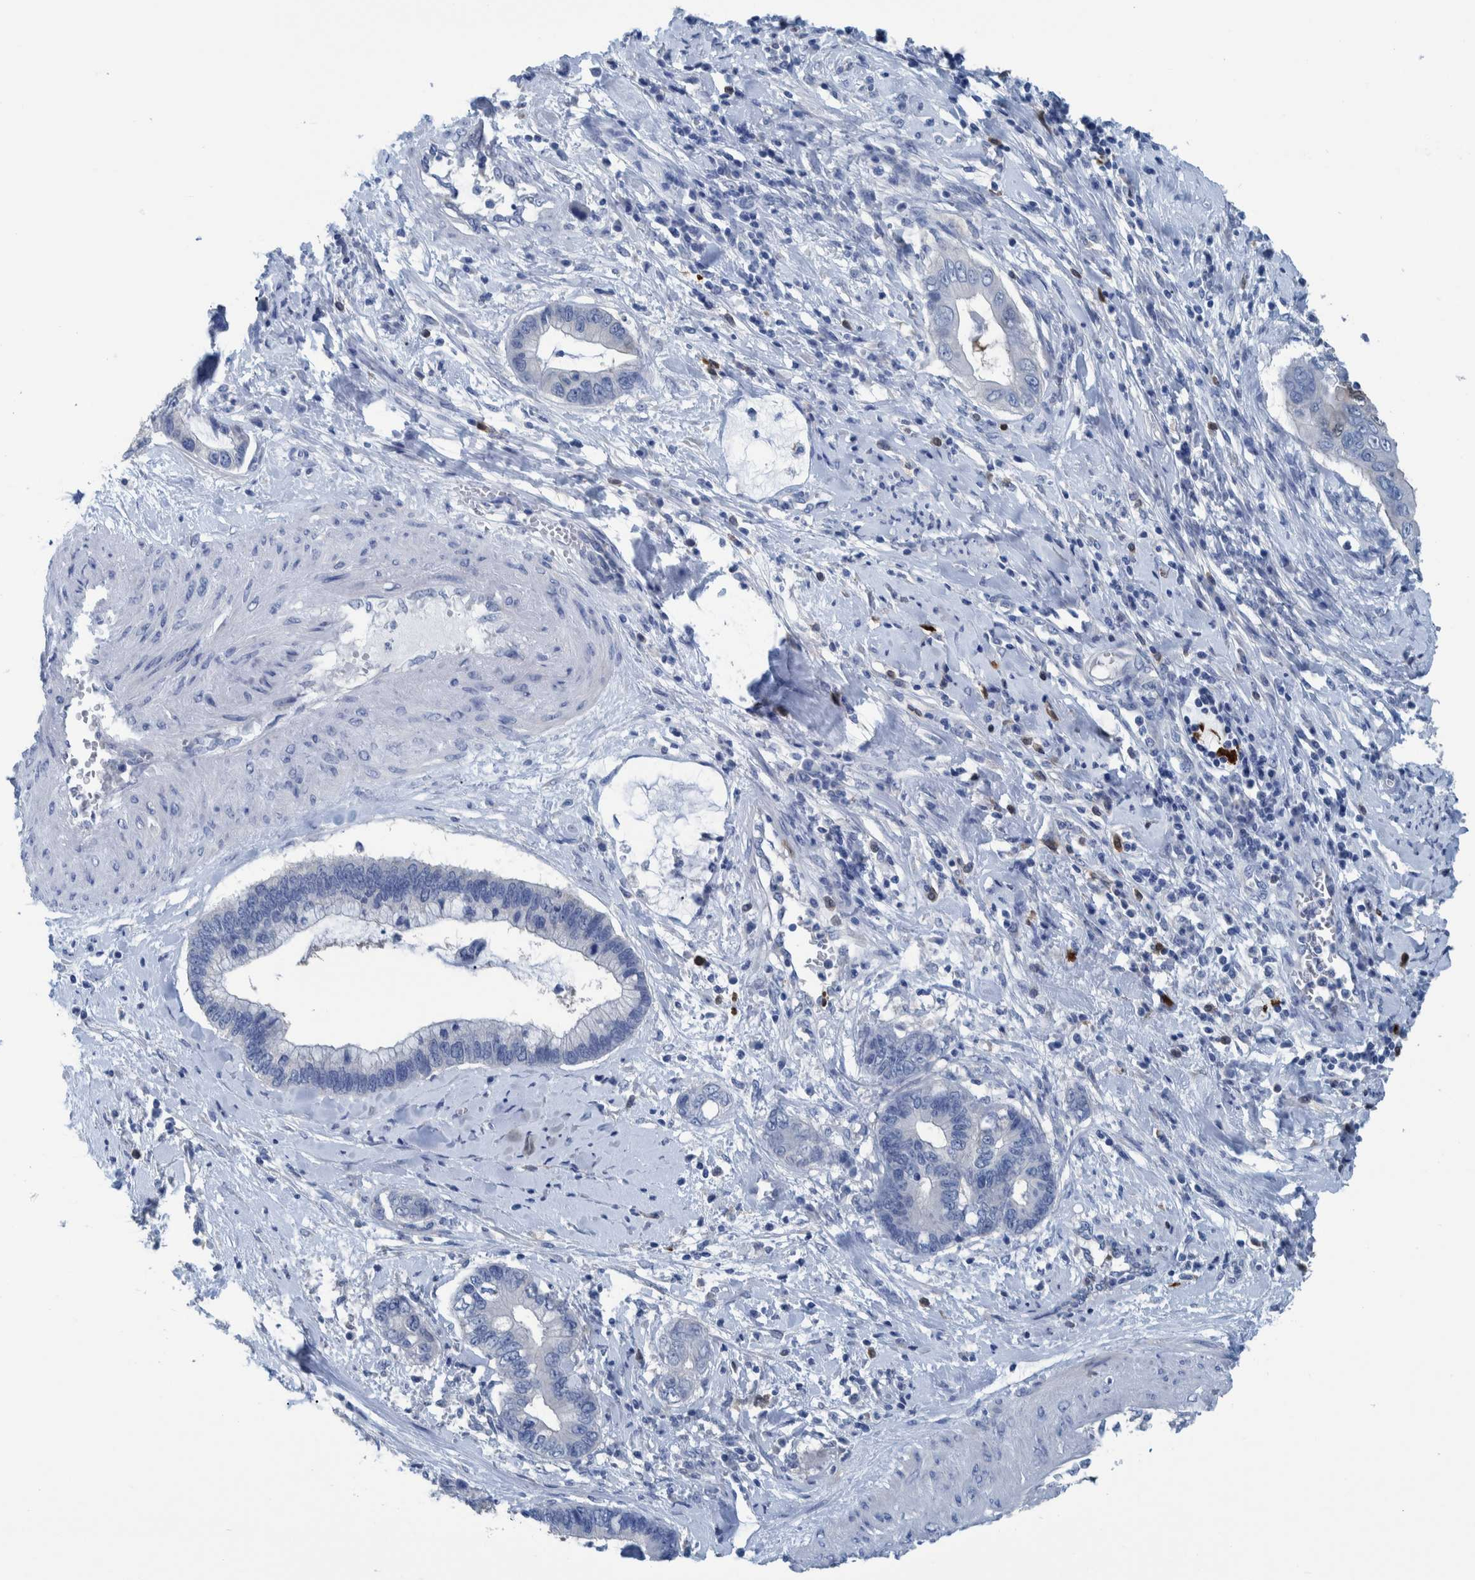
{"staining": {"intensity": "moderate", "quantity": "<25%", "location": "cytoplasmic/membranous,nuclear"}, "tissue": "cervical cancer", "cell_type": "Tumor cells", "image_type": "cancer", "snomed": [{"axis": "morphology", "description": "Adenocarcinoma, NOS"}, {"axis": "topography", "description": "Cervix"}], "caption": "Moderate cytoplasmic/membranous and nuclear positivity for a protein is seen in about <25% of tumor cells of cervical adenocarcinoma using IHC.", "gene": "IDO1", "patient": {"sex": "female", "age": 44}}